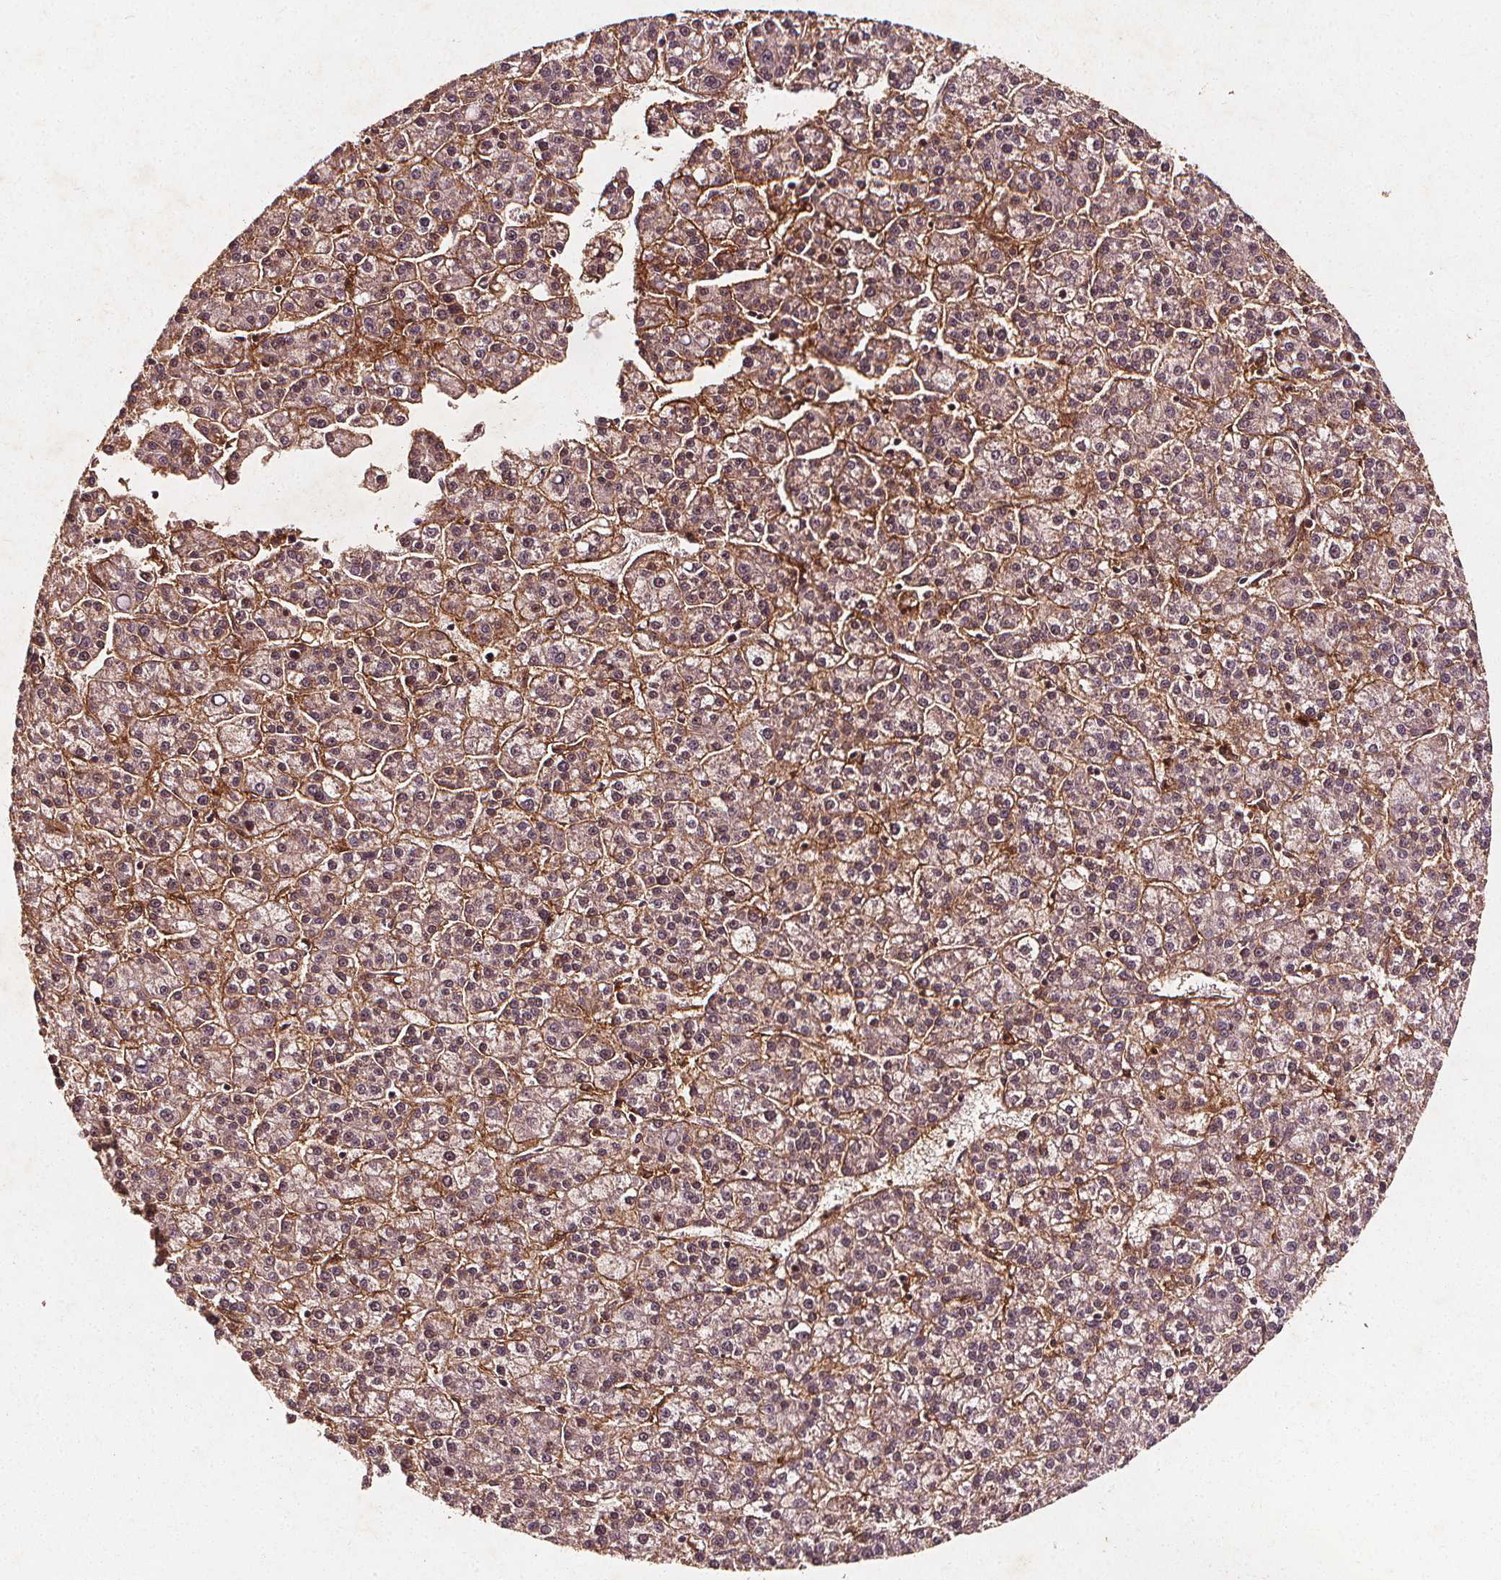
{"staining": {"intensity": "moderate", "quantity": "25%-75%", "location": "cytoplasmic/membranous"}, "tissue": "liver cancer", "cell_type": "Tumor cells", "image_type": "cancer", "snomed": [{"axis": "morphology", "description": "Carcinoma, Hepatocellular, NOS"}, {"axis": "topography", "description": "Liver"}], "caption": "This image reveals liver hepatocellular carcinoma stained with IHC to label a protein in brown. The cytoplasmic/membranous of tumor cells show moderate positivity for the protein. Nuclei are counter-stained blue.", "gene": "ABCA1", "patient": {"sex": "female", "age": 58}}